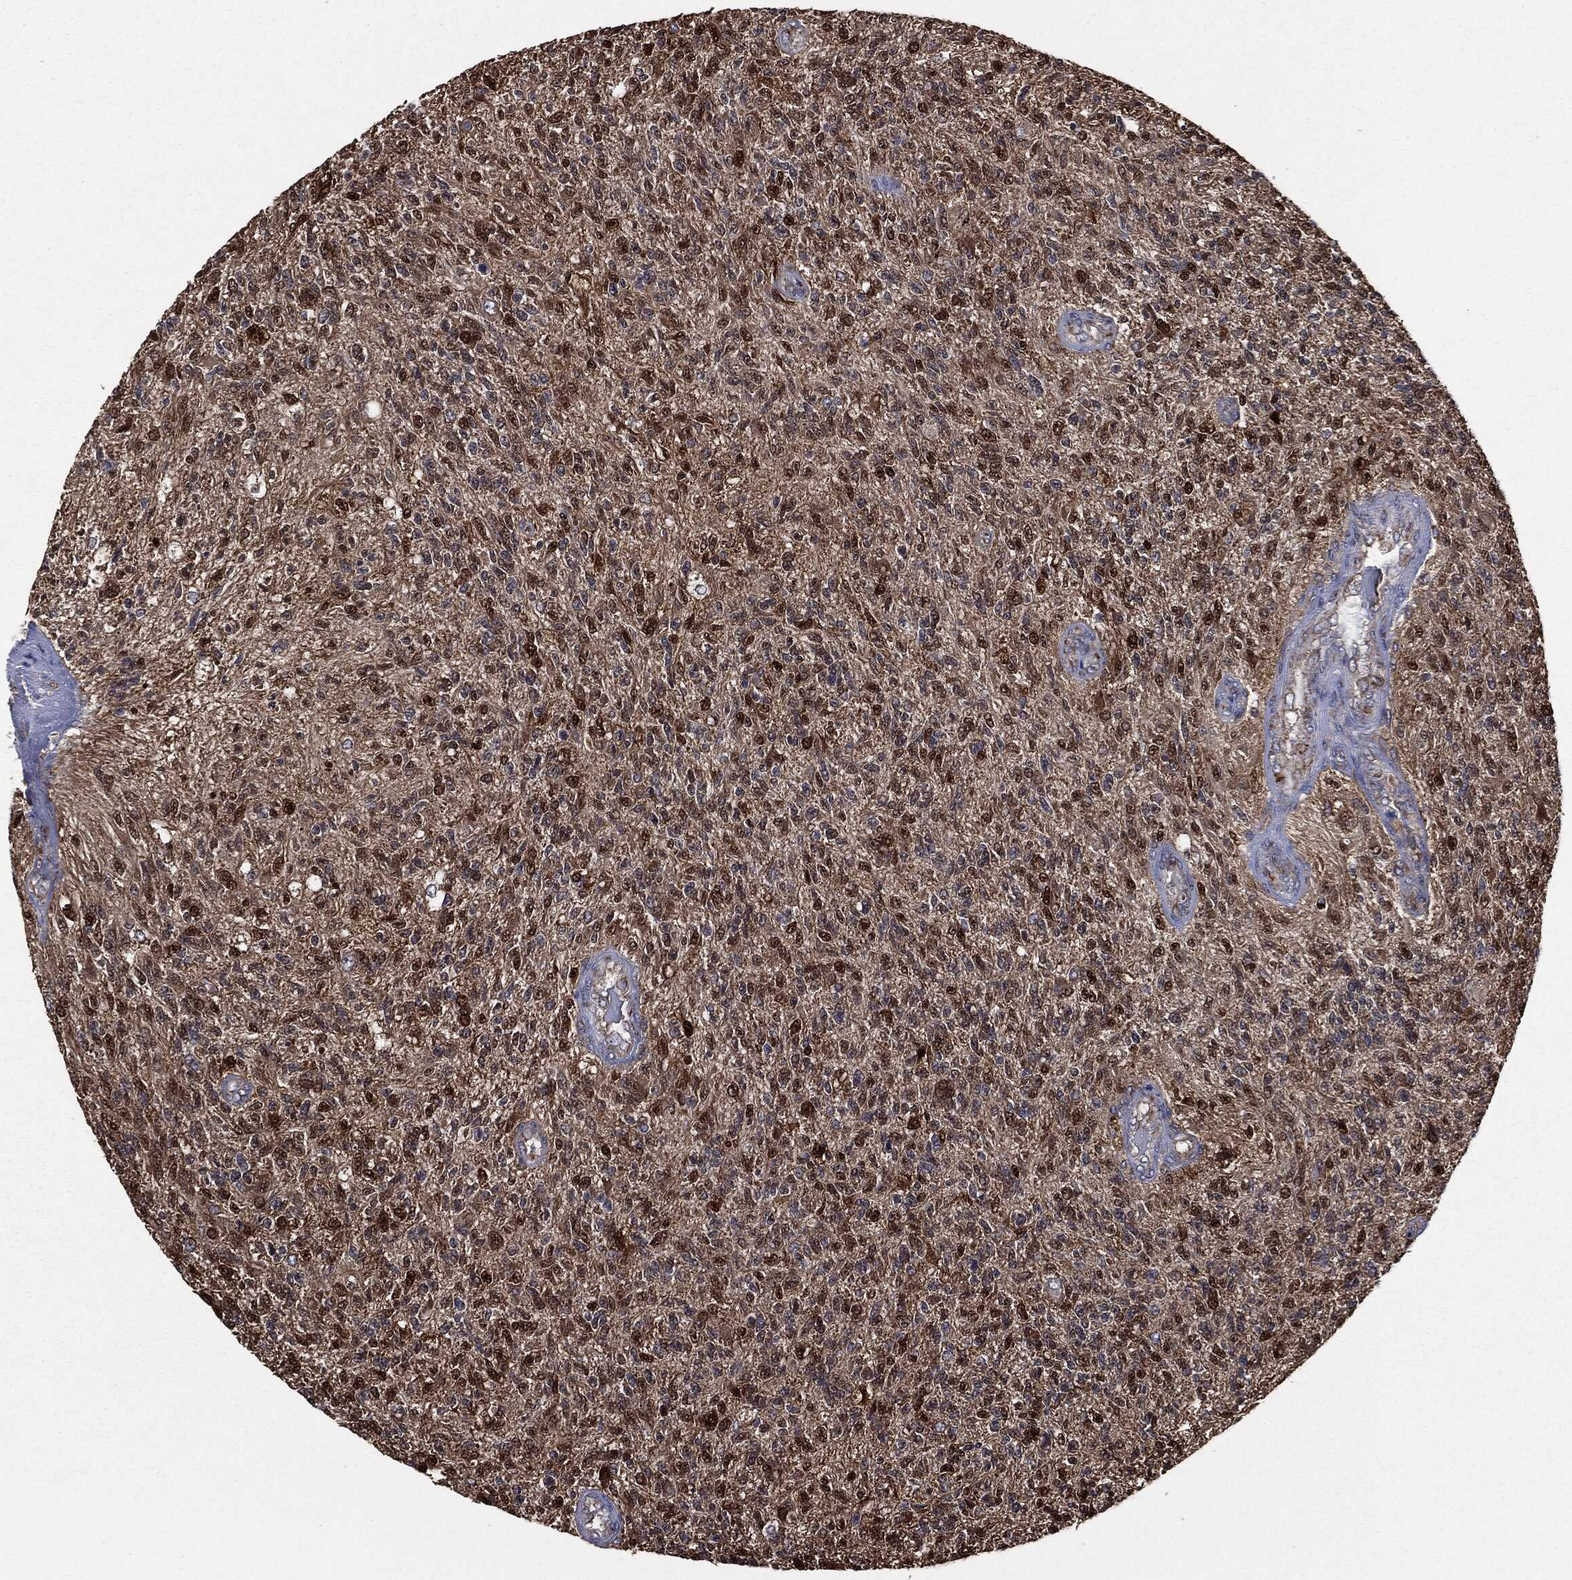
{"staining": {"intensity": "strong", "quantity": "25%-75%", "location": "cytoplasmic/membranous,nuclear"}, "tissue": "glioma", "cell_type": "Tumor cells", "image_type": "cancer", "snomed": [{"axis": "morphology", "description": "Glioma, malignant, High grade"}, {"axis": "topography", "description": "Brain"}], "caption": "High-power microscopy captured an immunohistochemistry (IHC) histopathology image of malignant glioma (high-grade), revealing strong cytoplasmic/membranous and nuclear expression in approximately 25%-75% of tumor cells.", "gene": "PLOD3", "patient": {"sex": "male", "age": 56}}